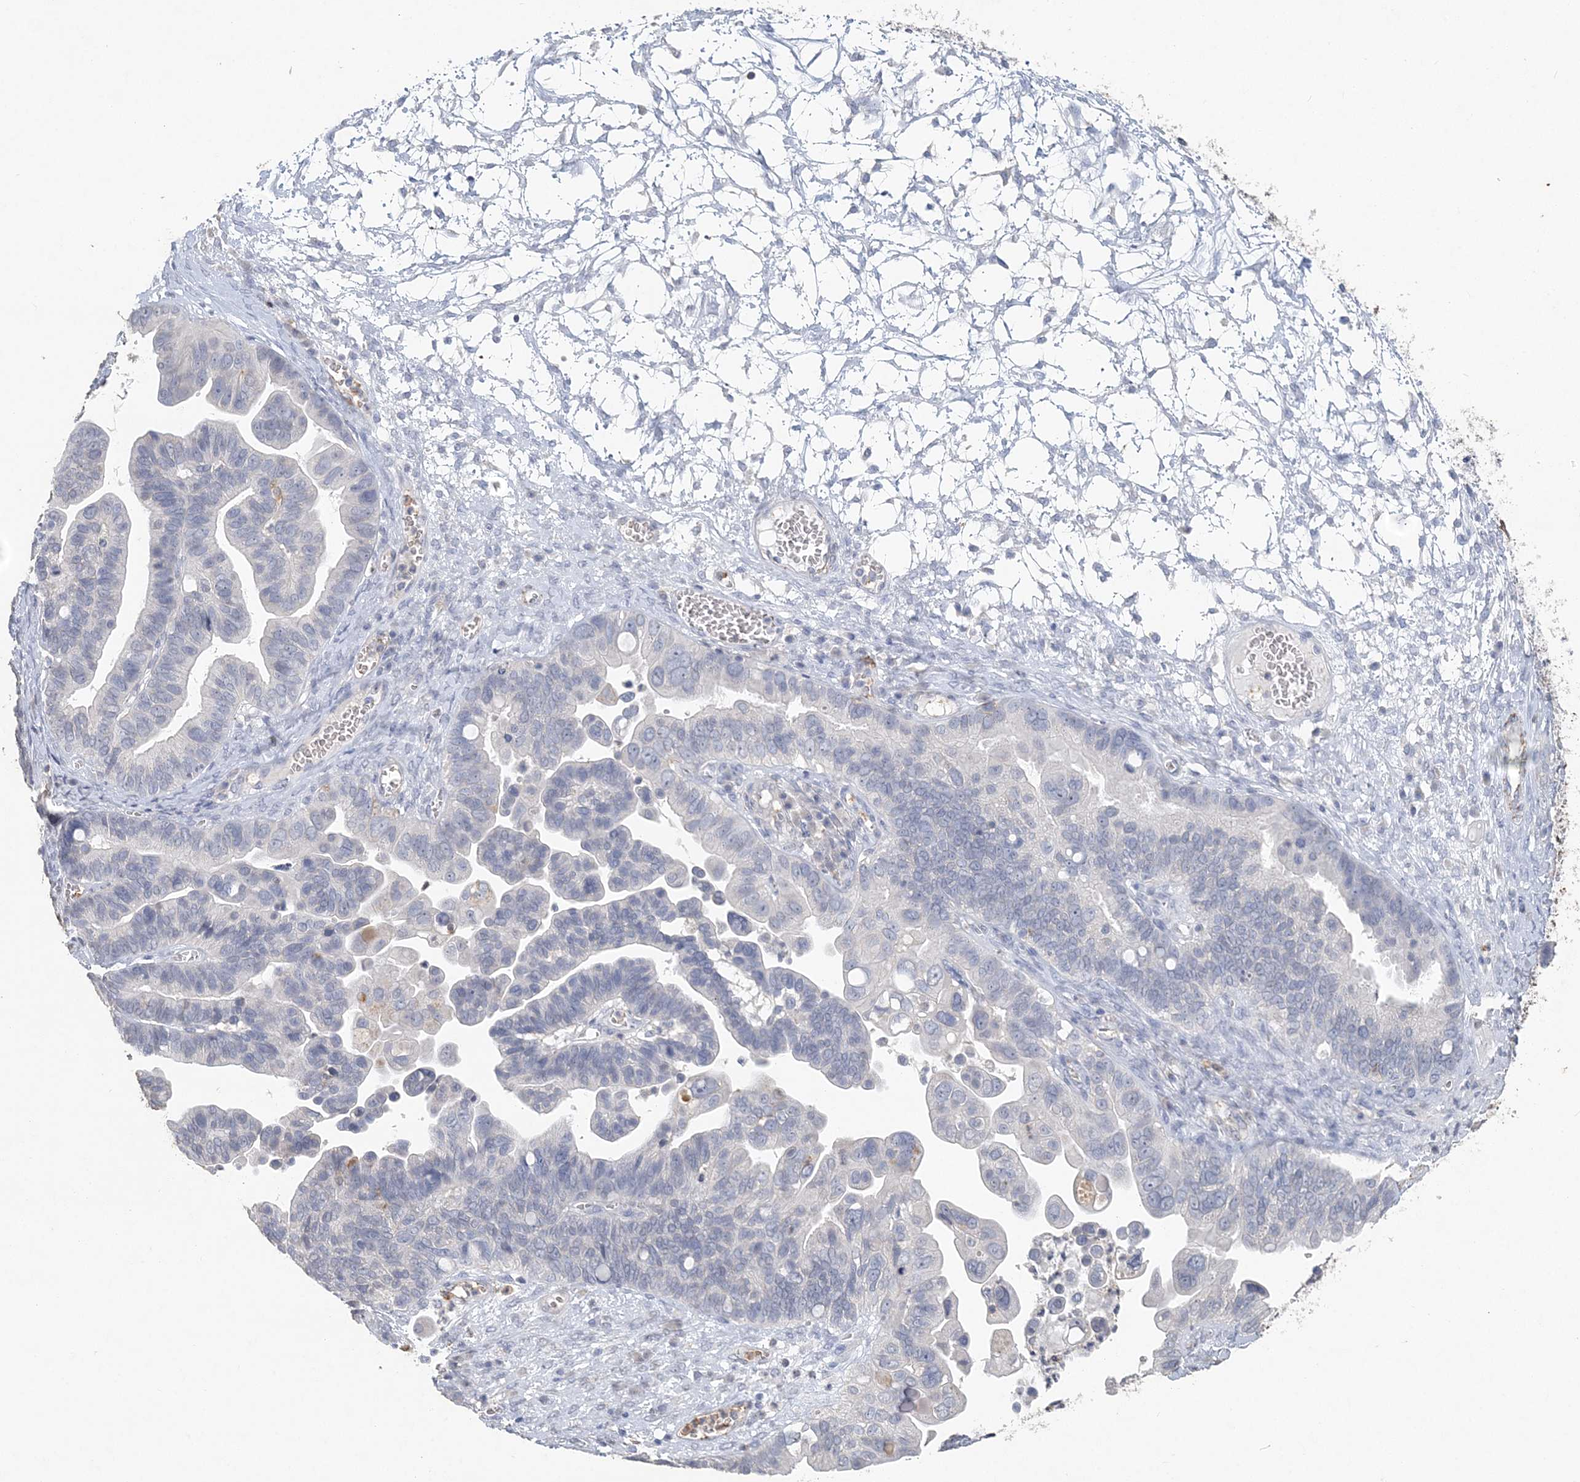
{"staining": {"intensity": "moderate", "quantity": "<25%", "location": "cytoplasmic/membranous"}, "tissue": "ovarian cancer", "cell_type": "Tumor cells", "image_type": "cancer", "snomed": [{"axis": "morphology", "description": "Cystadenocarcinoma, serous, NOS"}, {"axis": "topography", "description": "Ovary"}], "caption": "The immunohistochemical stain highlights moderate cytoplasmic/membranous expression in tumor cells of ovarian cancer tissue. (brown staining indicates protein expression, while blue staining denotes nuclei).", "gene": "PDCD1", "patient": {"sex": "female", "age": 56}}